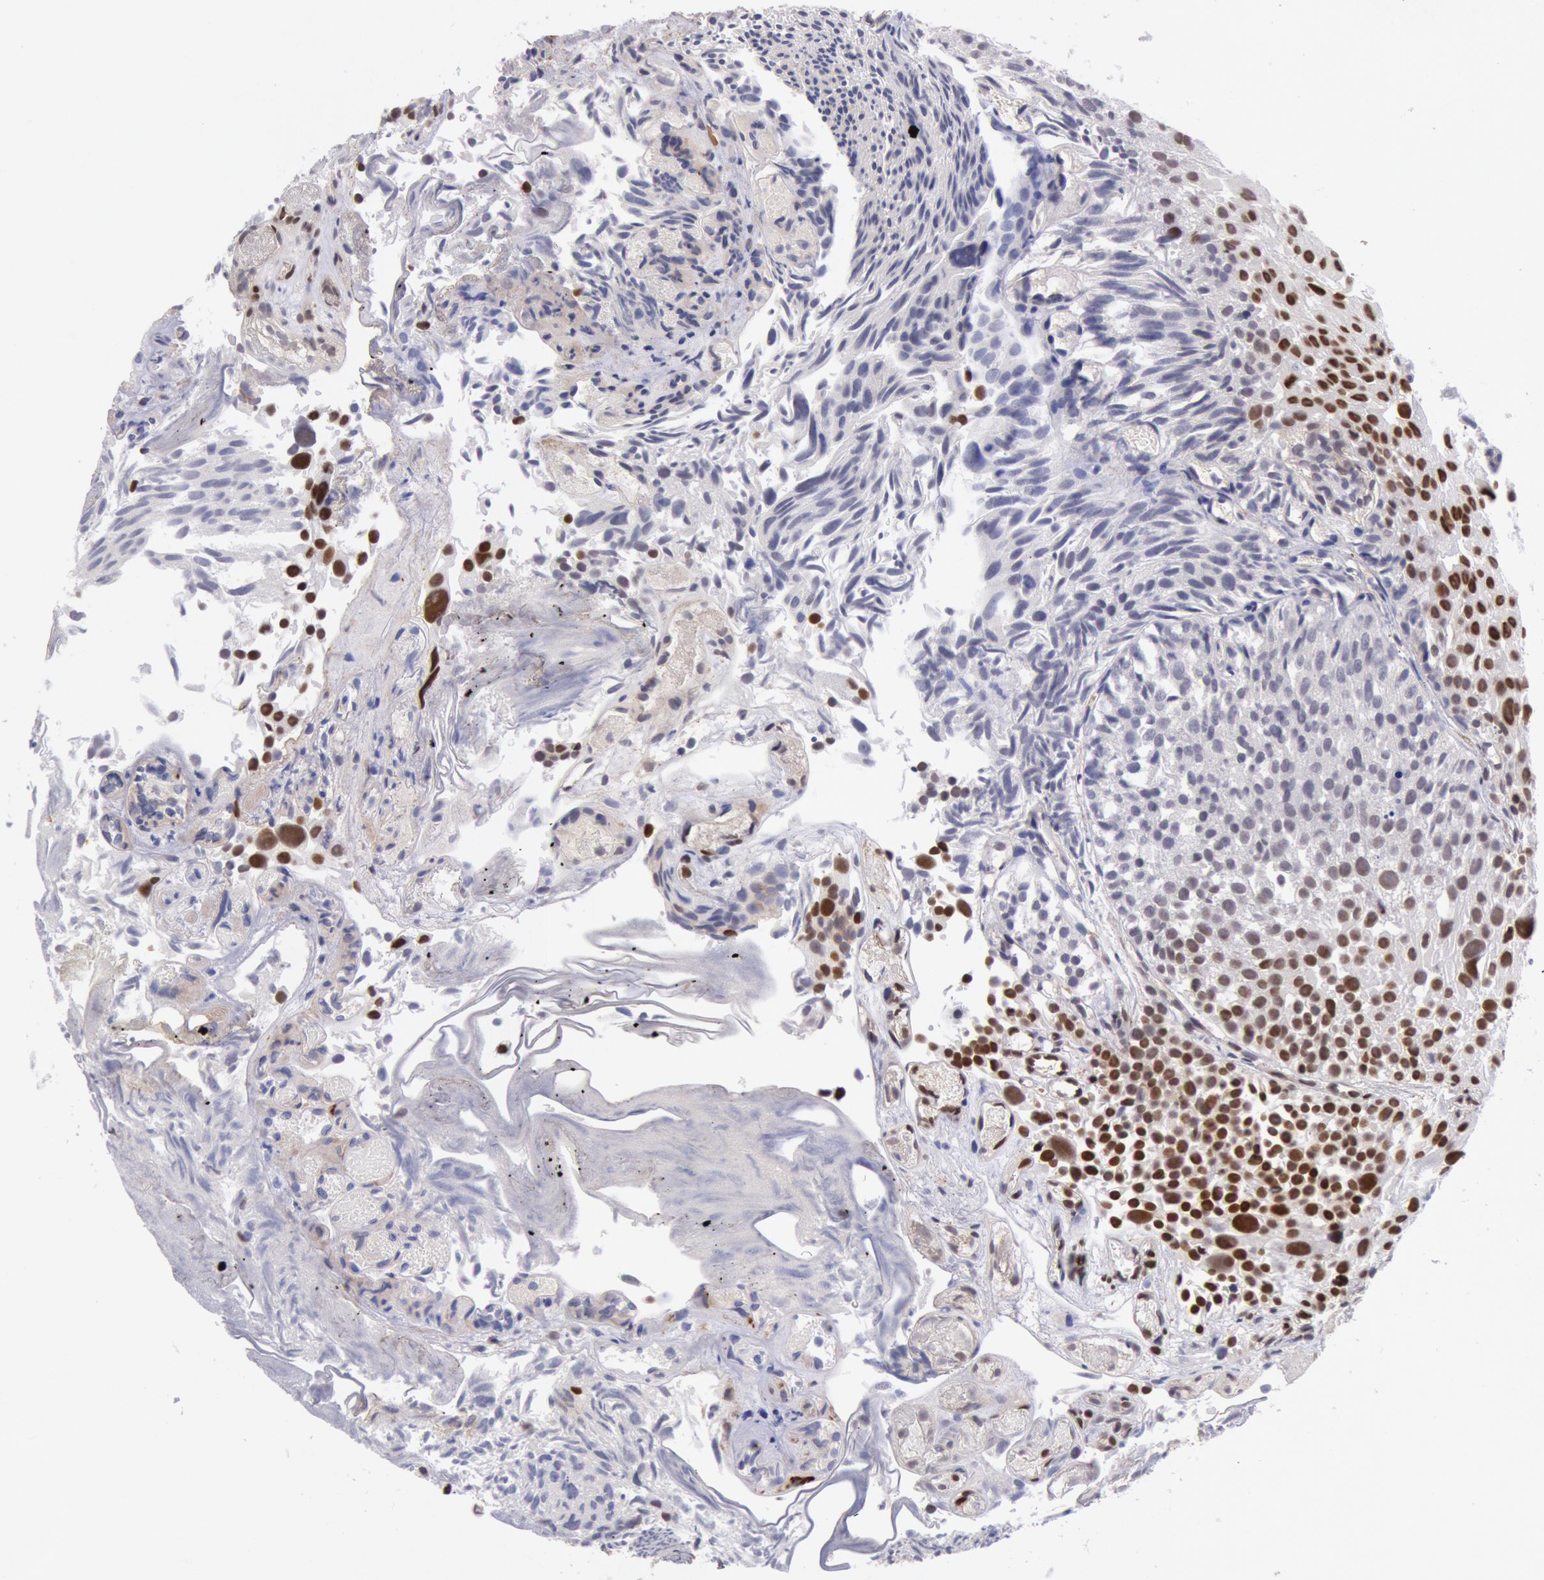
{"staining": {"intensity": "strong", "quantity": ">75%", "location": "nuclear"}, "tissue": "urothelial cancer", "cell_type": "Tumor cells", "image_type": "cancer", "snomed": [{"axis": "morphology", "description": "Urothelial carcinoma, High grade"}, {"axis": "topography", "description": "Urinary bladder"}], "caption": "The image demonstrates a brown stain indicating the presence of a protein in the nuclear of tumor cells in high-grade urothelial carcinoma.", "gene": "CDKN2B", "patient": {"sex": "female", "age": 78}}